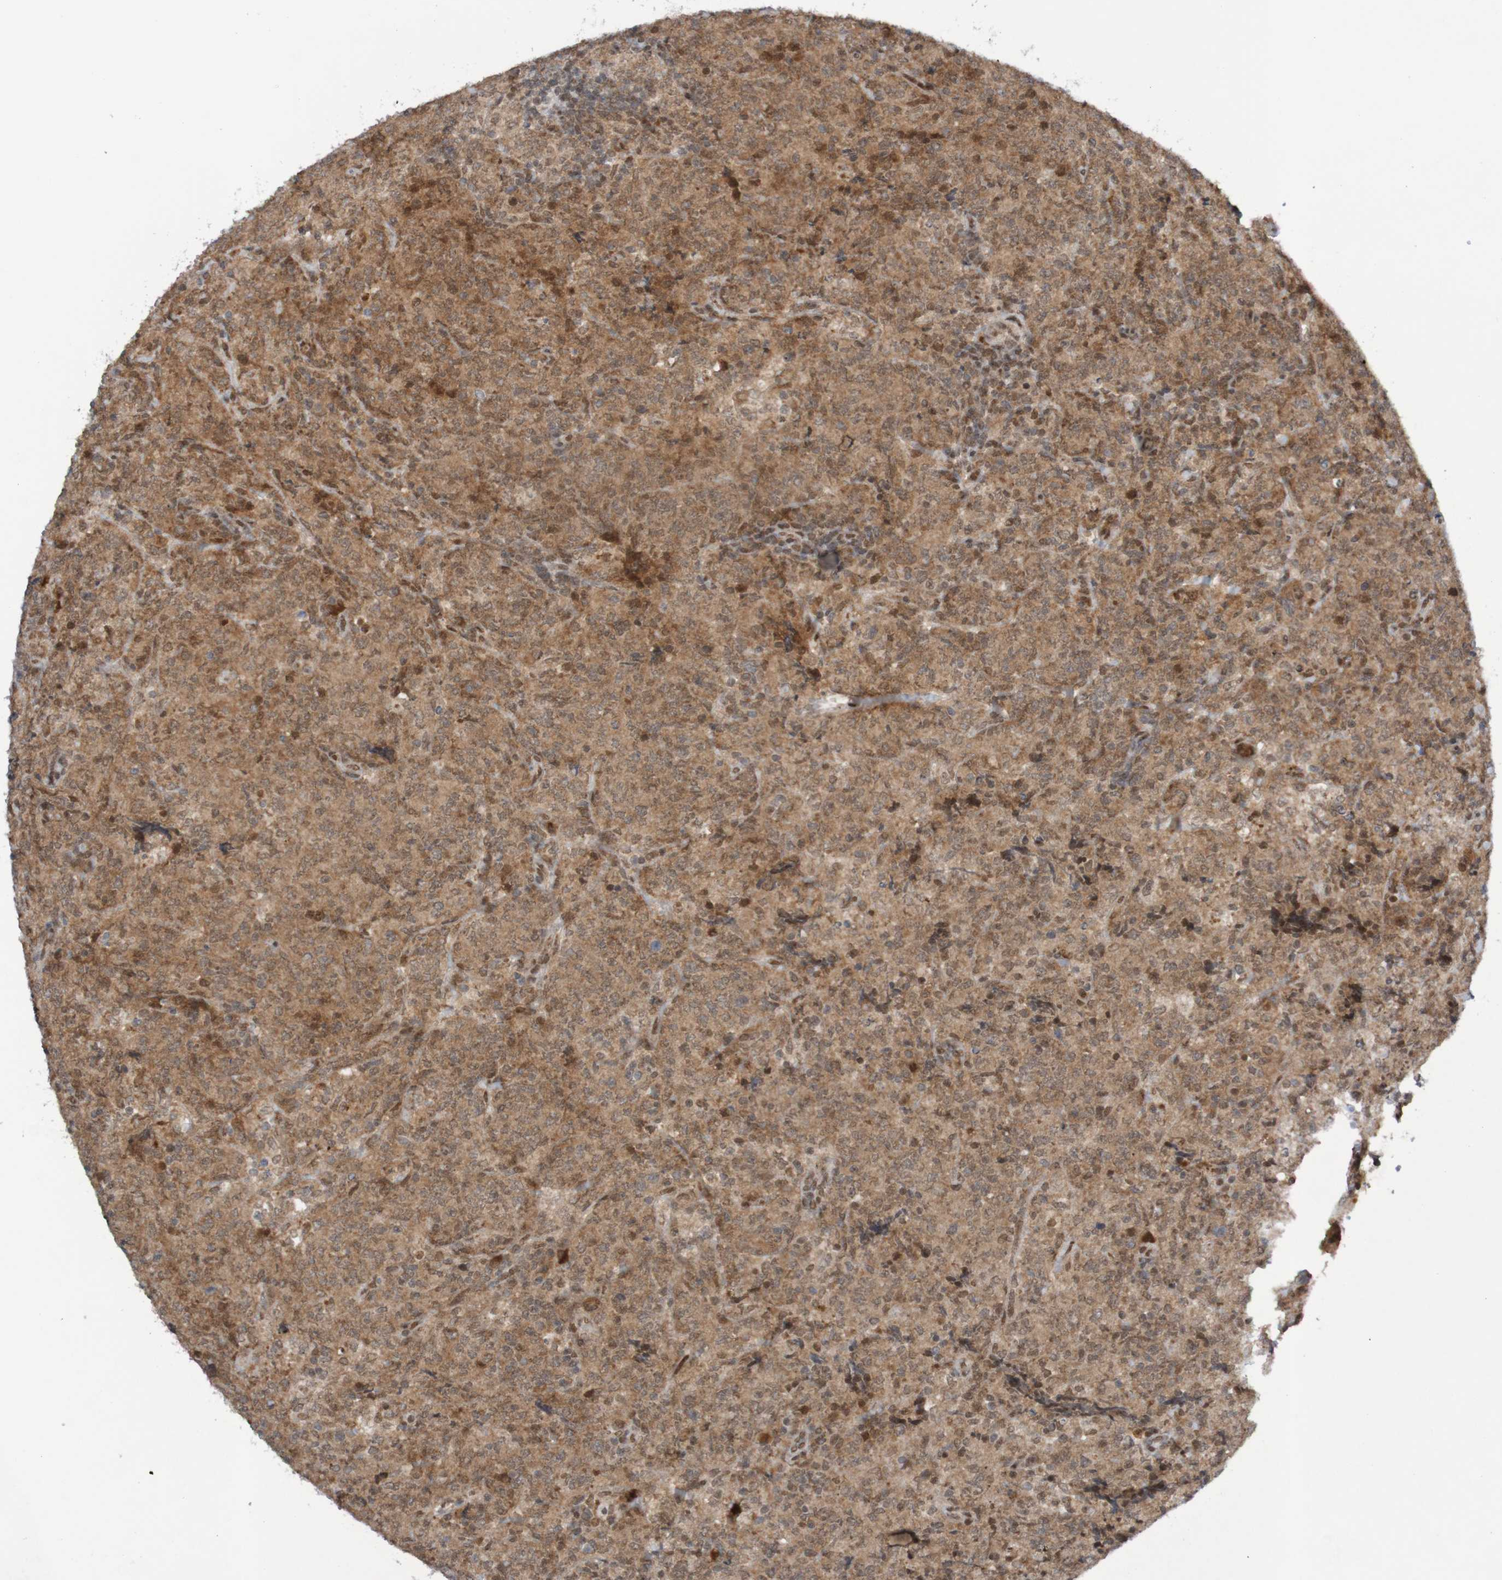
{"staining": {"intensity": "weak", "quantity": ">75%", "location": "cytoplasmic/membranous,nuclear"}, "tissue": "lymphoma", "cell_type": "Tumor cells", "image_type": "cancer", "snomed": [{"axis": "morphology", "description": "Malignant lymphoma, non-Hodgkin's type, High grade"}, {"axis": "topography", "description": "Tonsil"}], "caption": "There is low levels of weak cytoplasmic/membranous and nuclear expression in tumor cells of lymphoma, as demonstrated by immunohistochemical staining (brown color).", "gene": "ITLN1", "patient": {"sex": "female", "age": 36}}